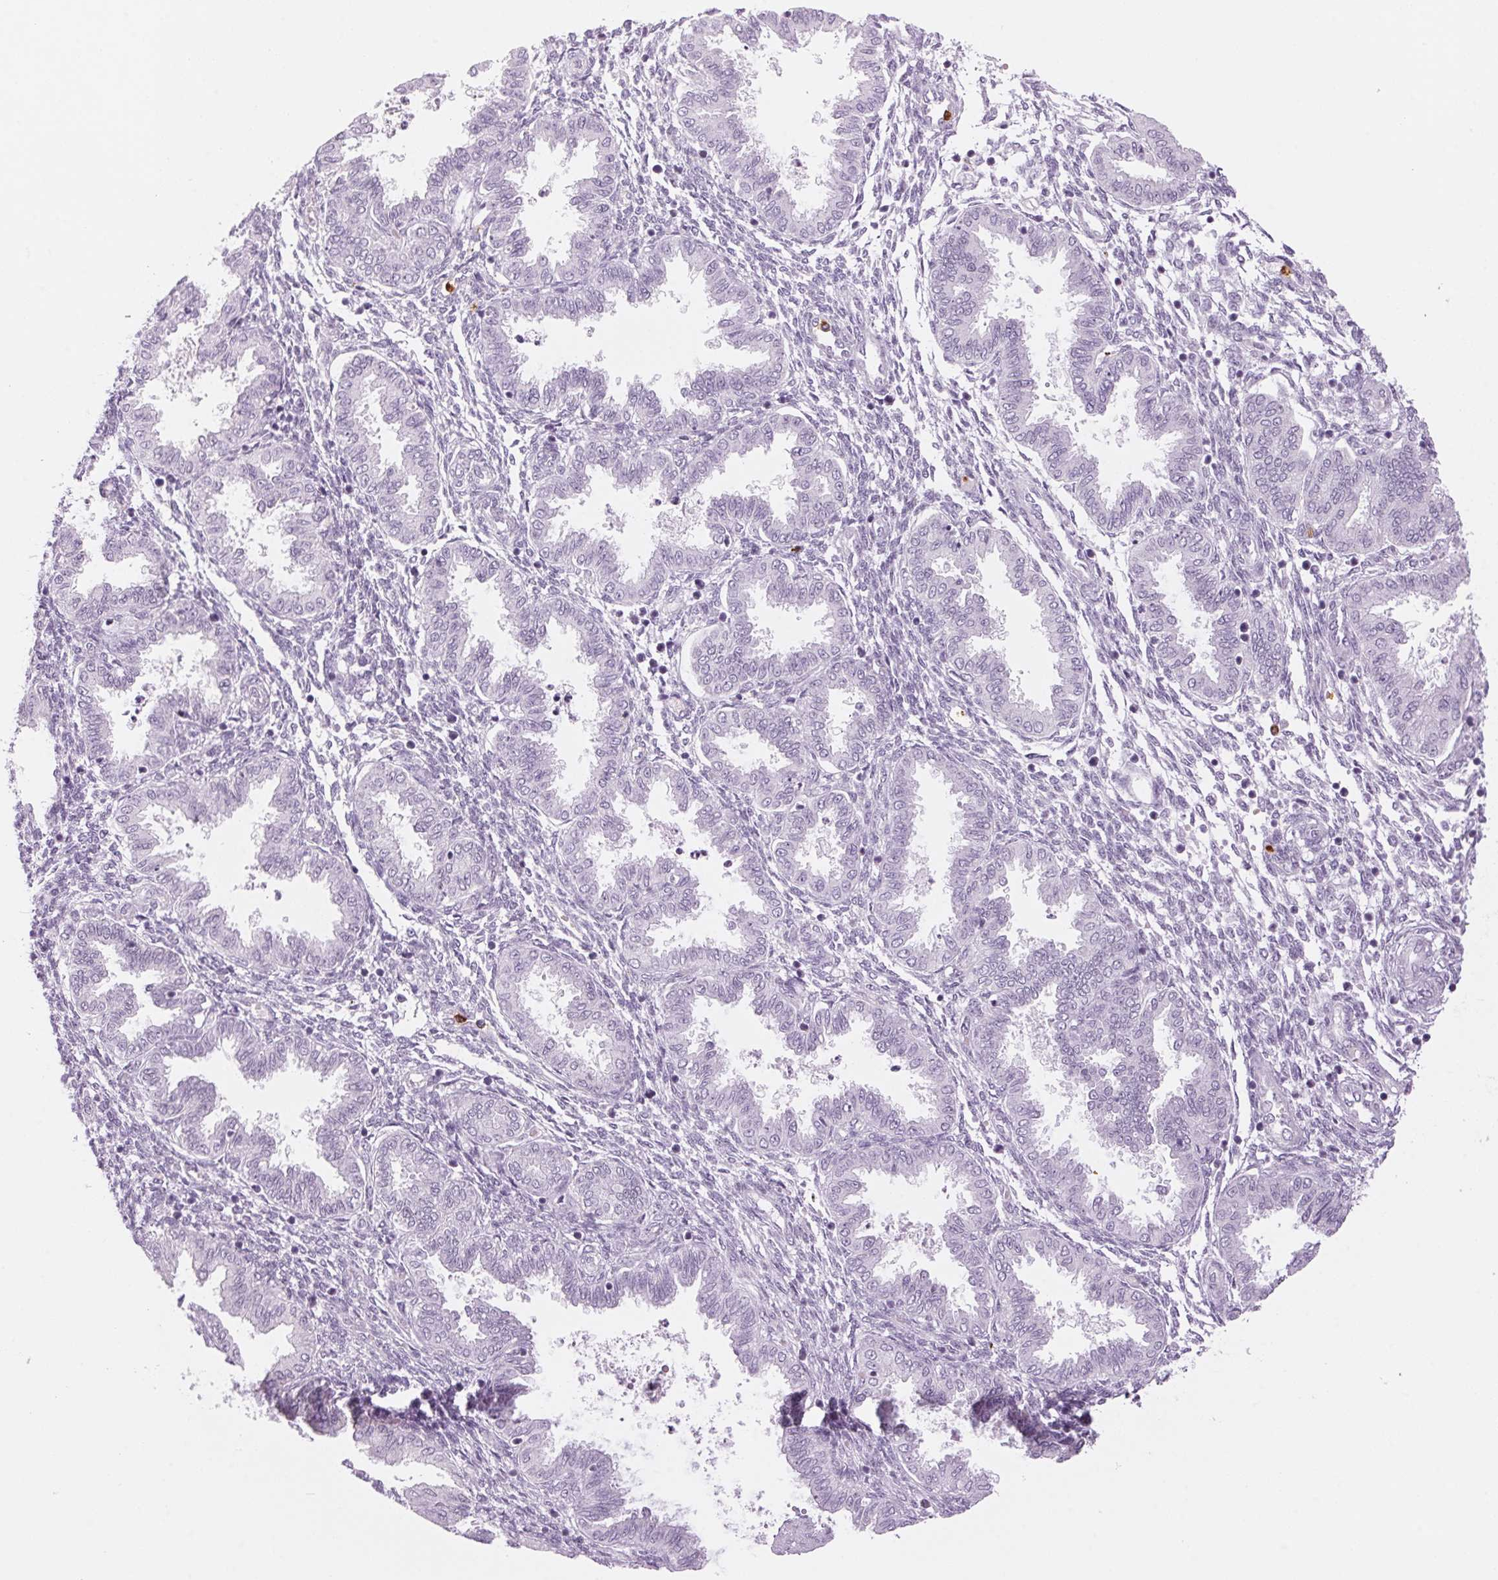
{"staining": {"intensity": "negative", "quantity": "none", "location": "none"}, "tissue": "endometrium", "cell_type": "Cells in endometrial stroma", "image_type": "normal", "snomed": [{"axis": "morphology", "description": "Normal tissue, NOS"}, {"axis": "topography", "description": "Endometrium"}], "caption": "Histopathology image shows no significant protein positivity in cells in endometrial stroma of normal endometrium. The staining is performed using DAB brown chromogen with nuclei counter-stained in using hematoxylin.", "gene": "KLK7", "patient": {"sex": "female", "age": 33}}